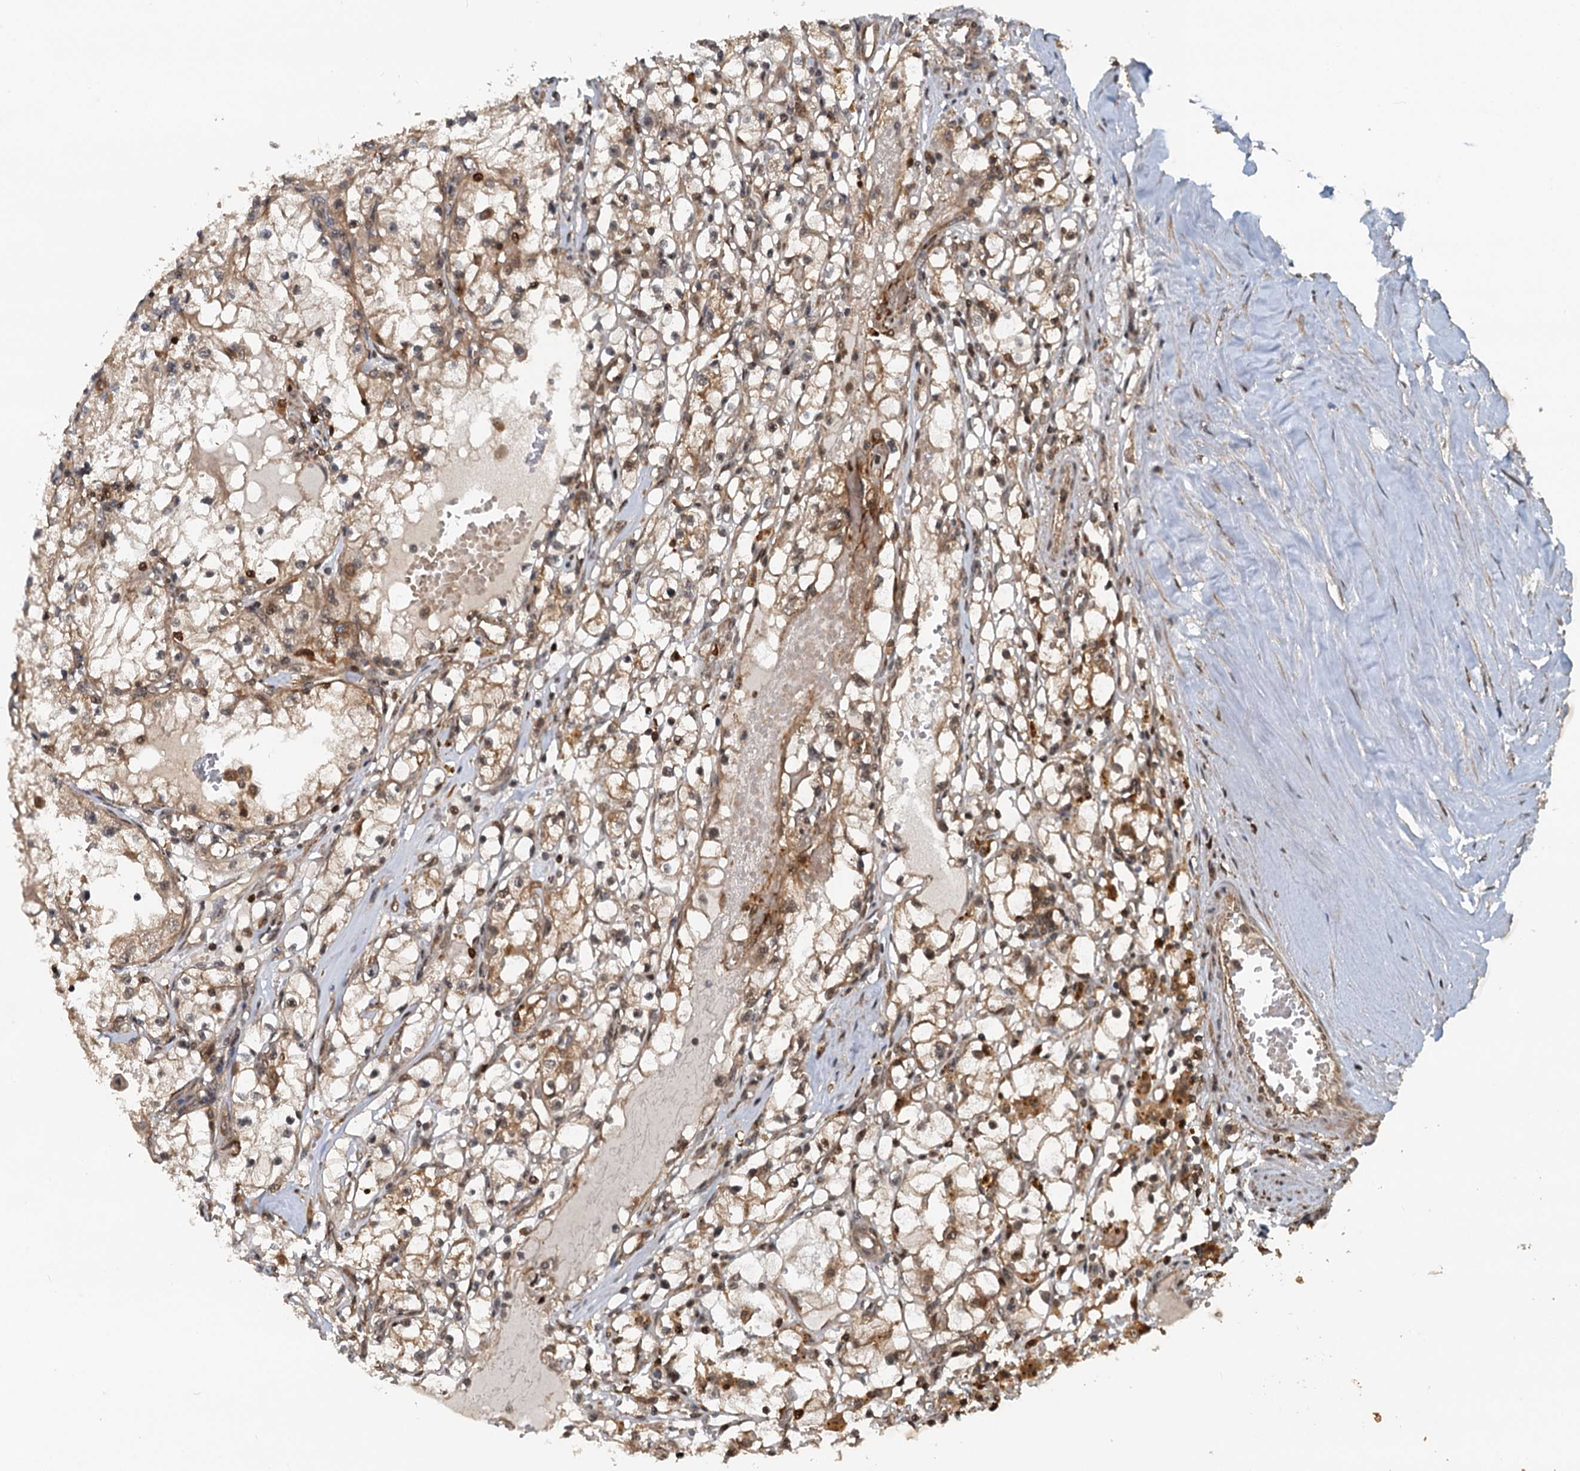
{"staining": {"intensity": "moderate", "quantity": ">75%", "location": "cytoplasmic/membranous"}, "tissue": "renal cancer", "cell_type": "Tumor cells", "image_type": "cancer", "snomed": [{"axis": "morphology", "description": "Adenocarcinoma, NOS"}, {"axis": "topography", "description": "Kidney"}], "caption": "Protein analysis of adenocarcinoma (renal) tissue exhibits moderate cytoplasmic/membranous staining in about >75% of tumor cells.", "gene": "STUB1", "patient": {"sex": "male", "age": 56}}